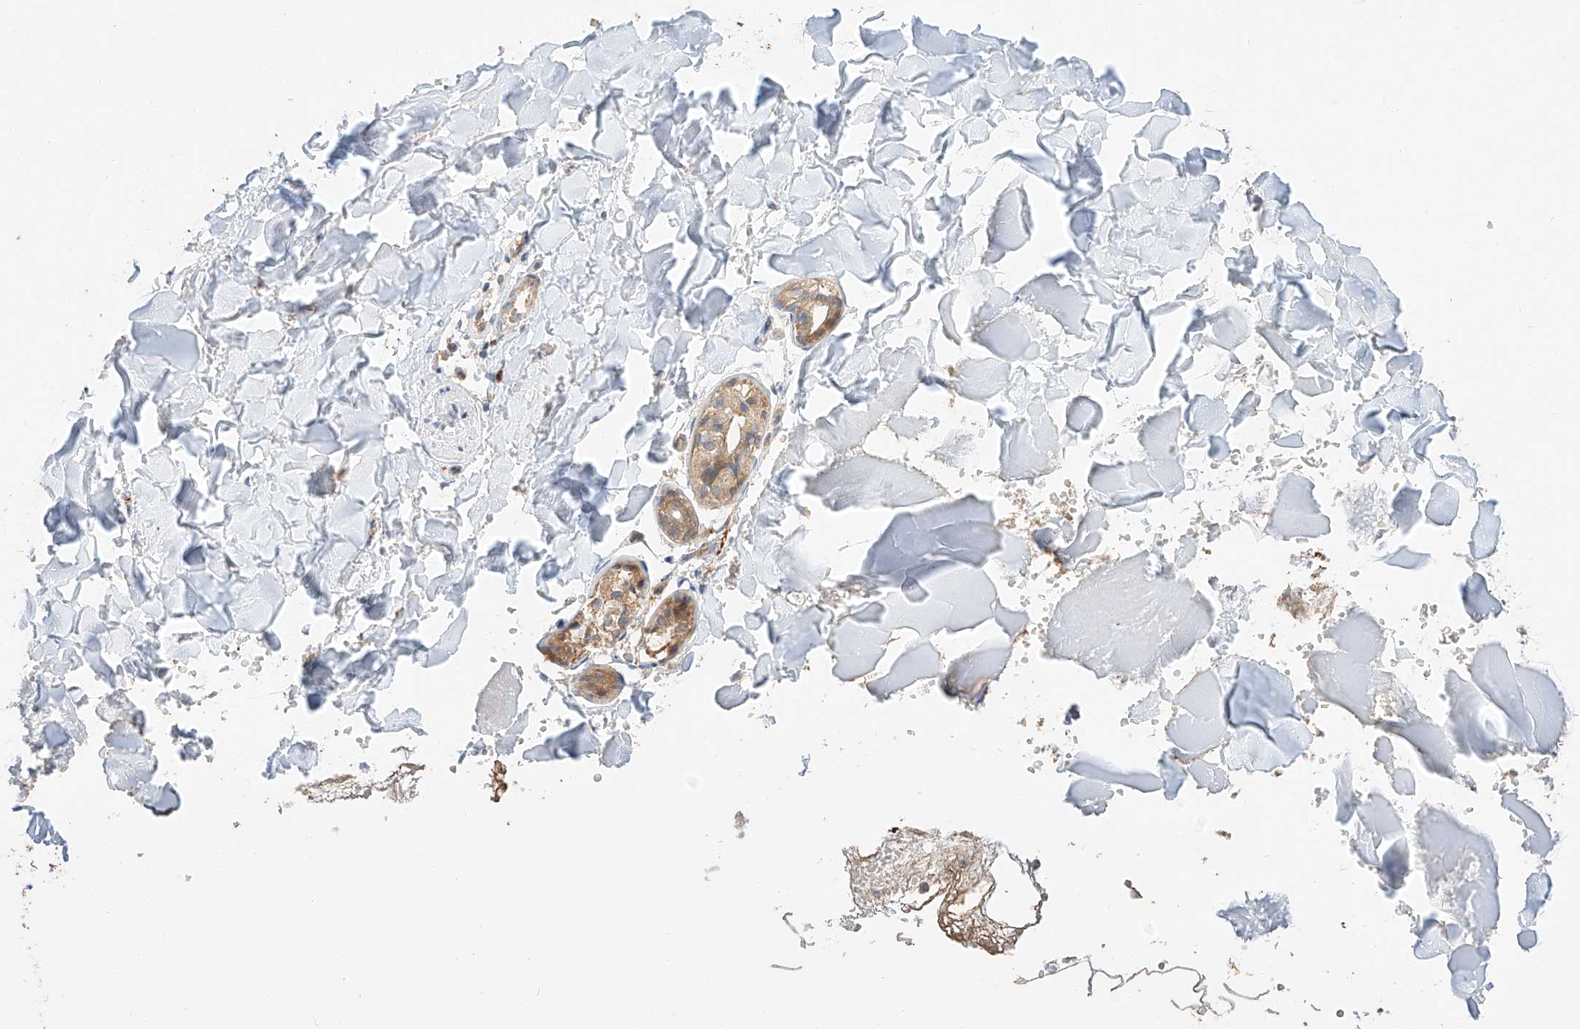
{"staining": {"intensity": "weak", "quantity": ">75%", "location": "cytoplasmic/membranous"}, "tissue": "skin", "cell_type": "Fibroblasts", "image_type": "normal", "snomed": [{"axis": "morphology", "description": "Normal tissue, NOS"}, {"axis": "topography", "description": "Skin"}], "caption": "Protein staining of benign skin reveals weak cytoplasmic/membranous positivity in about >75% of fibroblasts.", "gene": "XPNPEP1", "patient": {"sex": "female", "age": 17}}